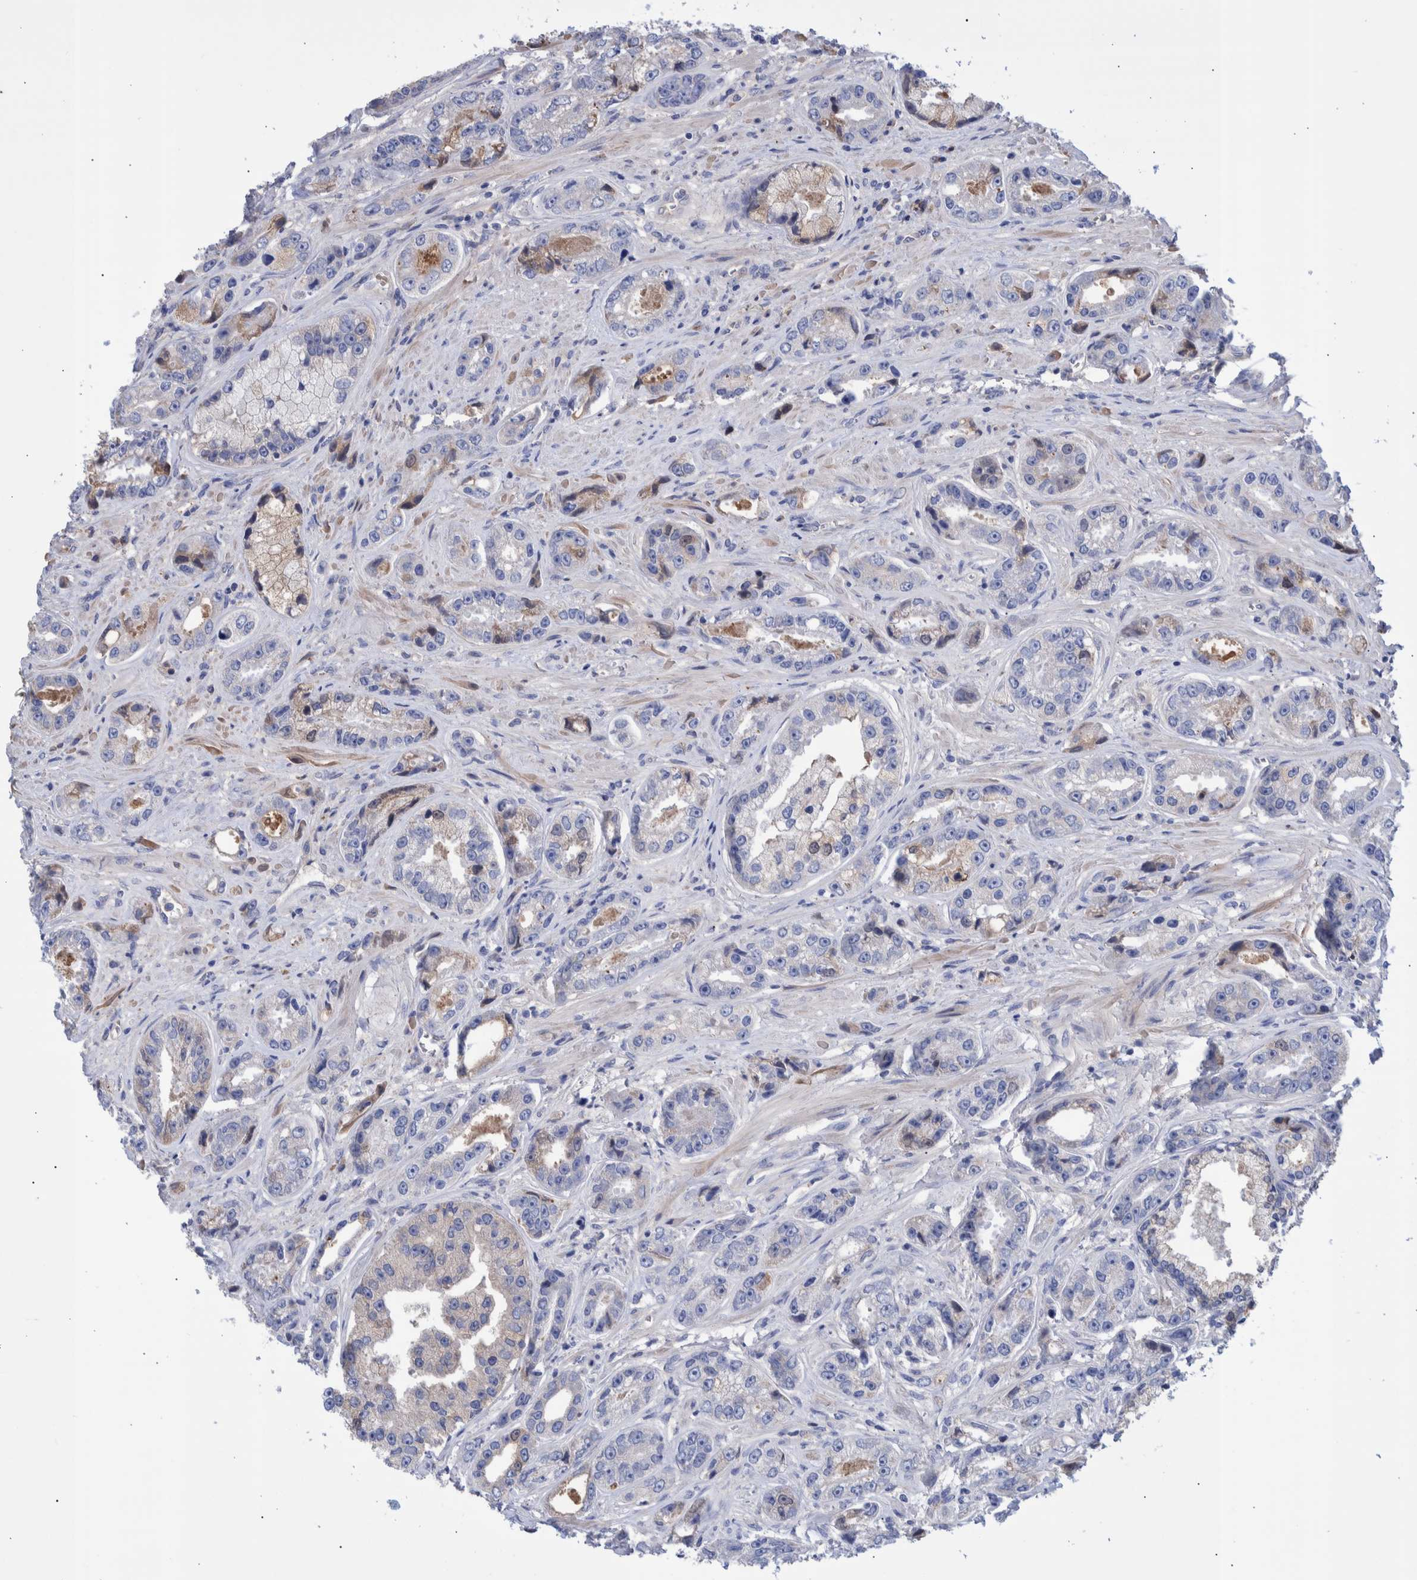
{"staining": {"intensity": "negative", "quantity": "none", "location": "none"}, "tissue": "prostate cancer", "cell_type": "Tumor cells", "image_type": "cancer", "snomed": [{"axis": "morphology", "description": "Adenocarcinoma, High grade"}, {"axis": "topography", "description": "Prostate"}], "caption": "Tumor cells are negative for protein expression in human prostate adenocarcinoma (high-grade).", "gene": "DLL4", "patient": {"sex": "male", "age": 61}}